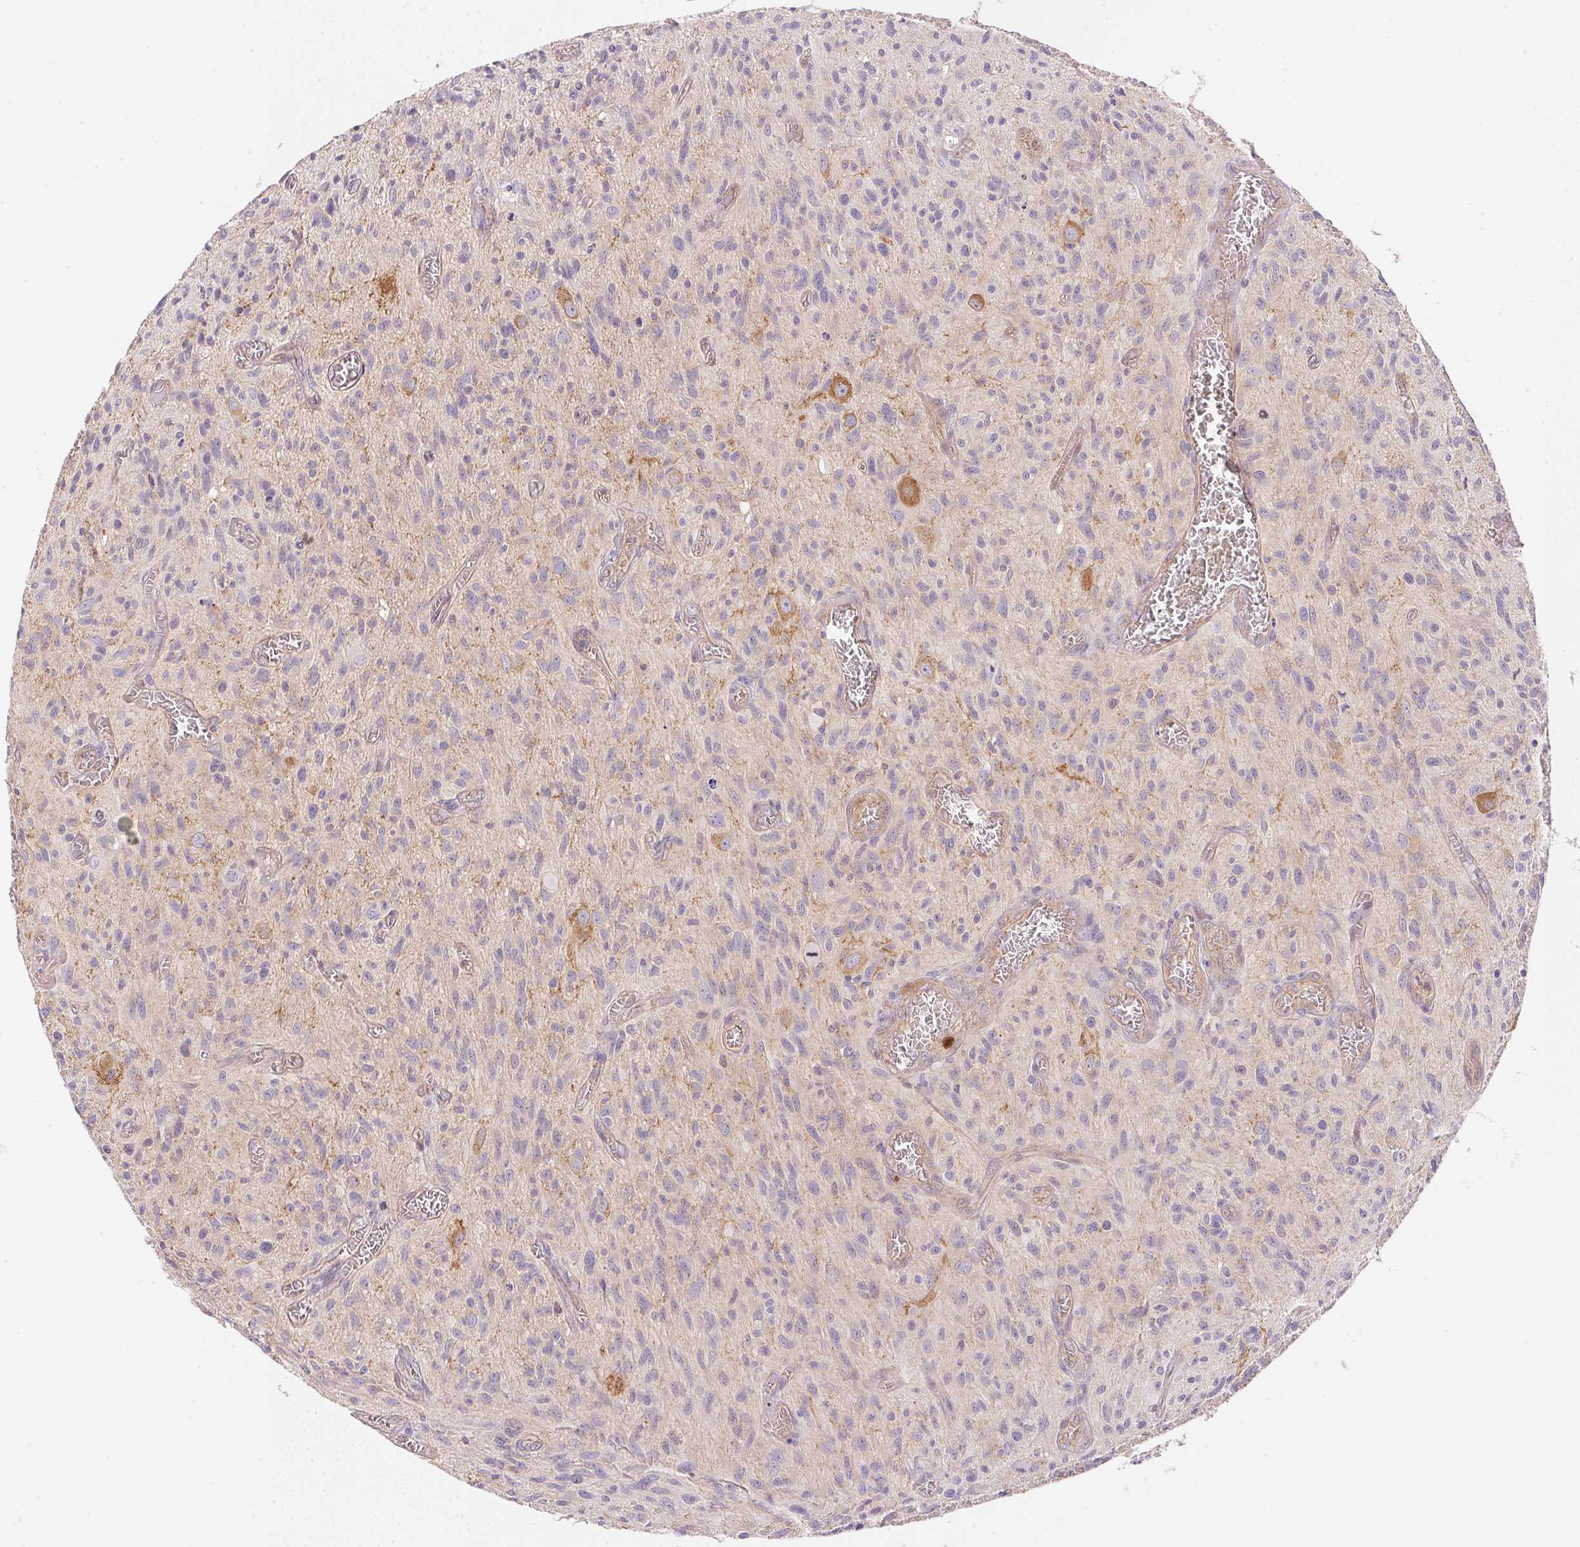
{"staining": {"intensity": "negative", "quantity": "none", "location": "none"}, "tissue": "glioma", "cell_type": "Tumor cells", "image_type": "cancer", "snomed": [{"axis": "morphology", "description": "Glioma, malignant, High grade"}, {"axis": "topography", "description": "Brain"}], "caption": "Immunohistochemistry (IHC) of human high-grade glioma (malignant) reveals no expression in tumor cells. Nuclei are stained in blue.", "gene": "SMTN", "patient": {"sex": "male", "age": 75}}